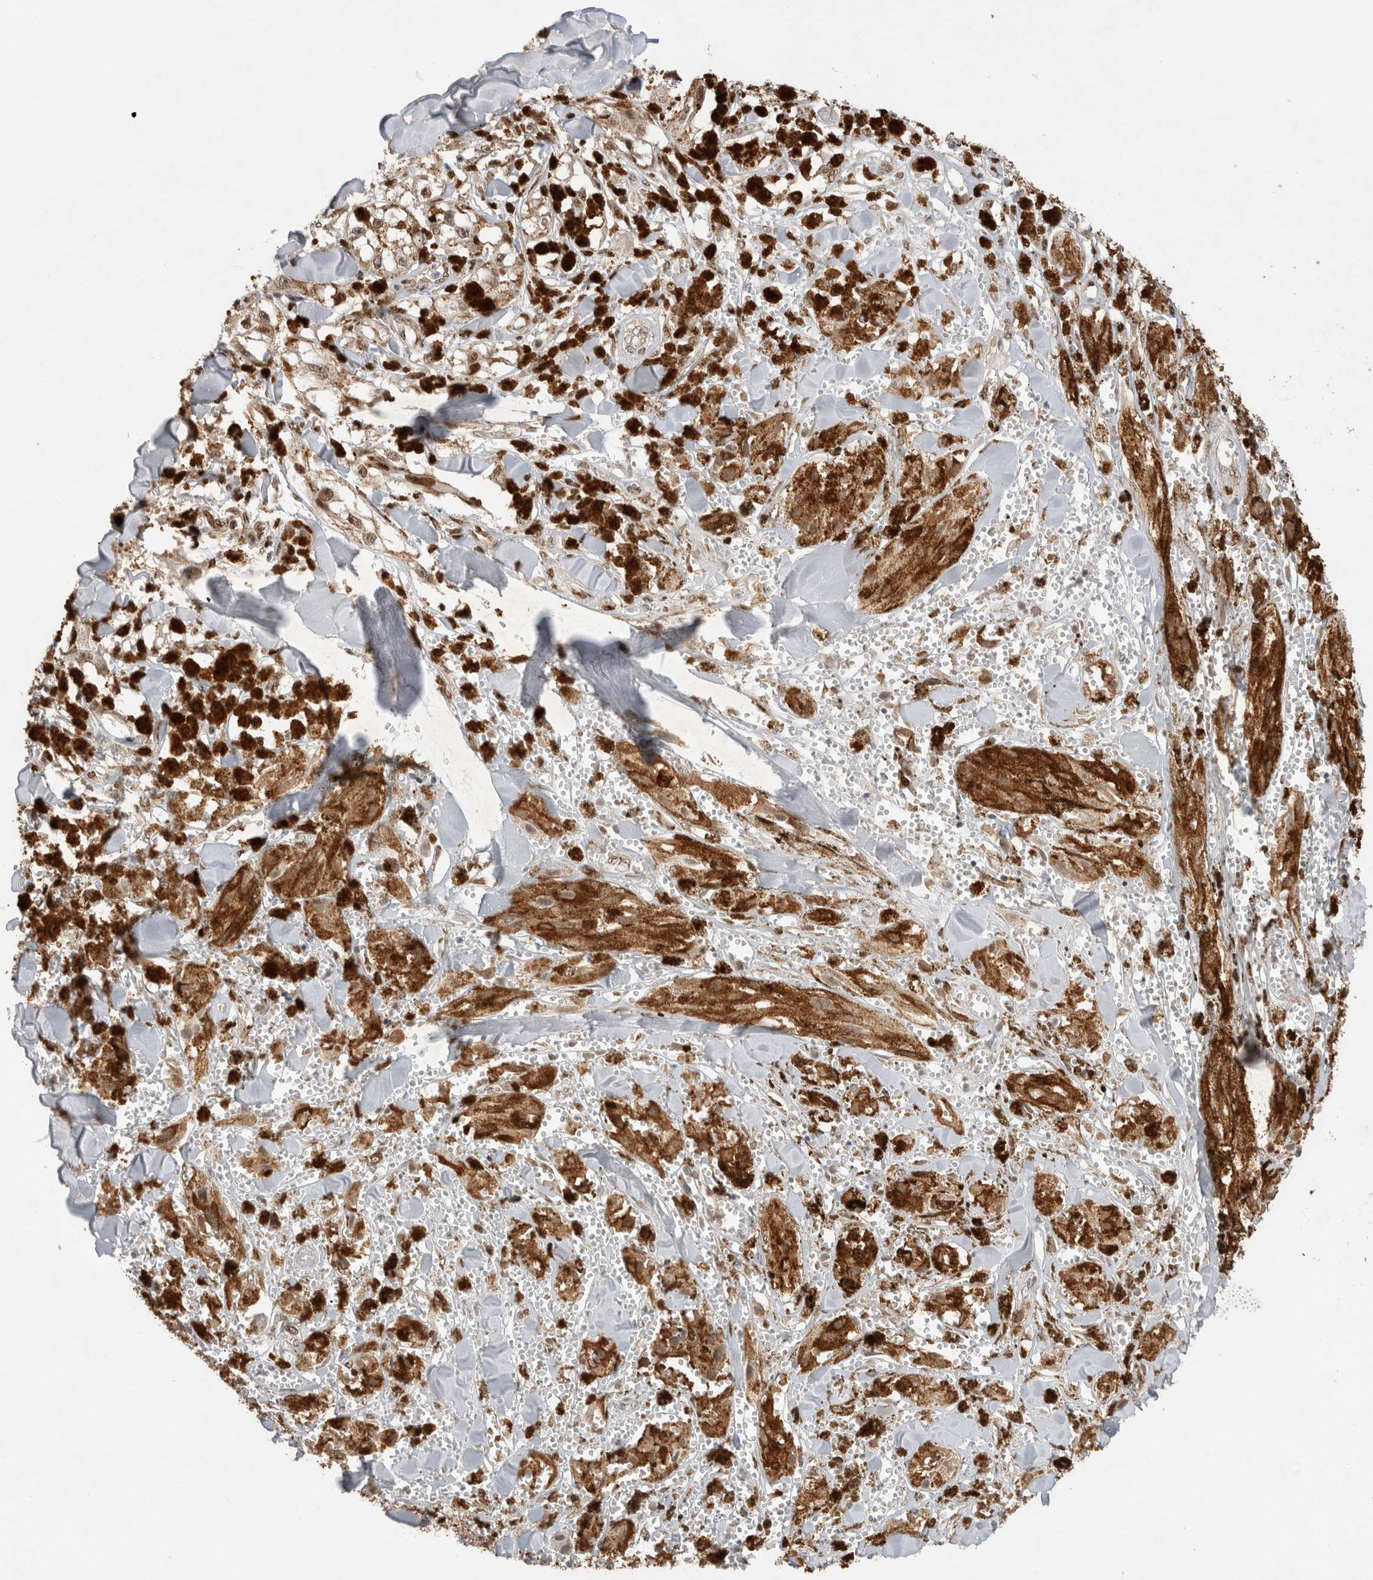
{"staining": {"intensity": "weak", "quantity": ">75%", "location": "cytoplasmic/membranous,nuclear"}, "tissue": "melanoma", "cell_type": "Tumor cells", "image_type": "cancer", "snomed": [{"axis": "morphology", "description": "Malignant melanoma, NOS"}, {"axis": "topography", "description": "Skin"}], "caption": "Immunohistochemical staining of human malignant melanoma demonstrates low levels of weak cytoplasmic/membranous and nuclear expression in approximately >75% of tumor cells.", "gene": "TCF4", "patient": {"sex": "male", "age": 88}}